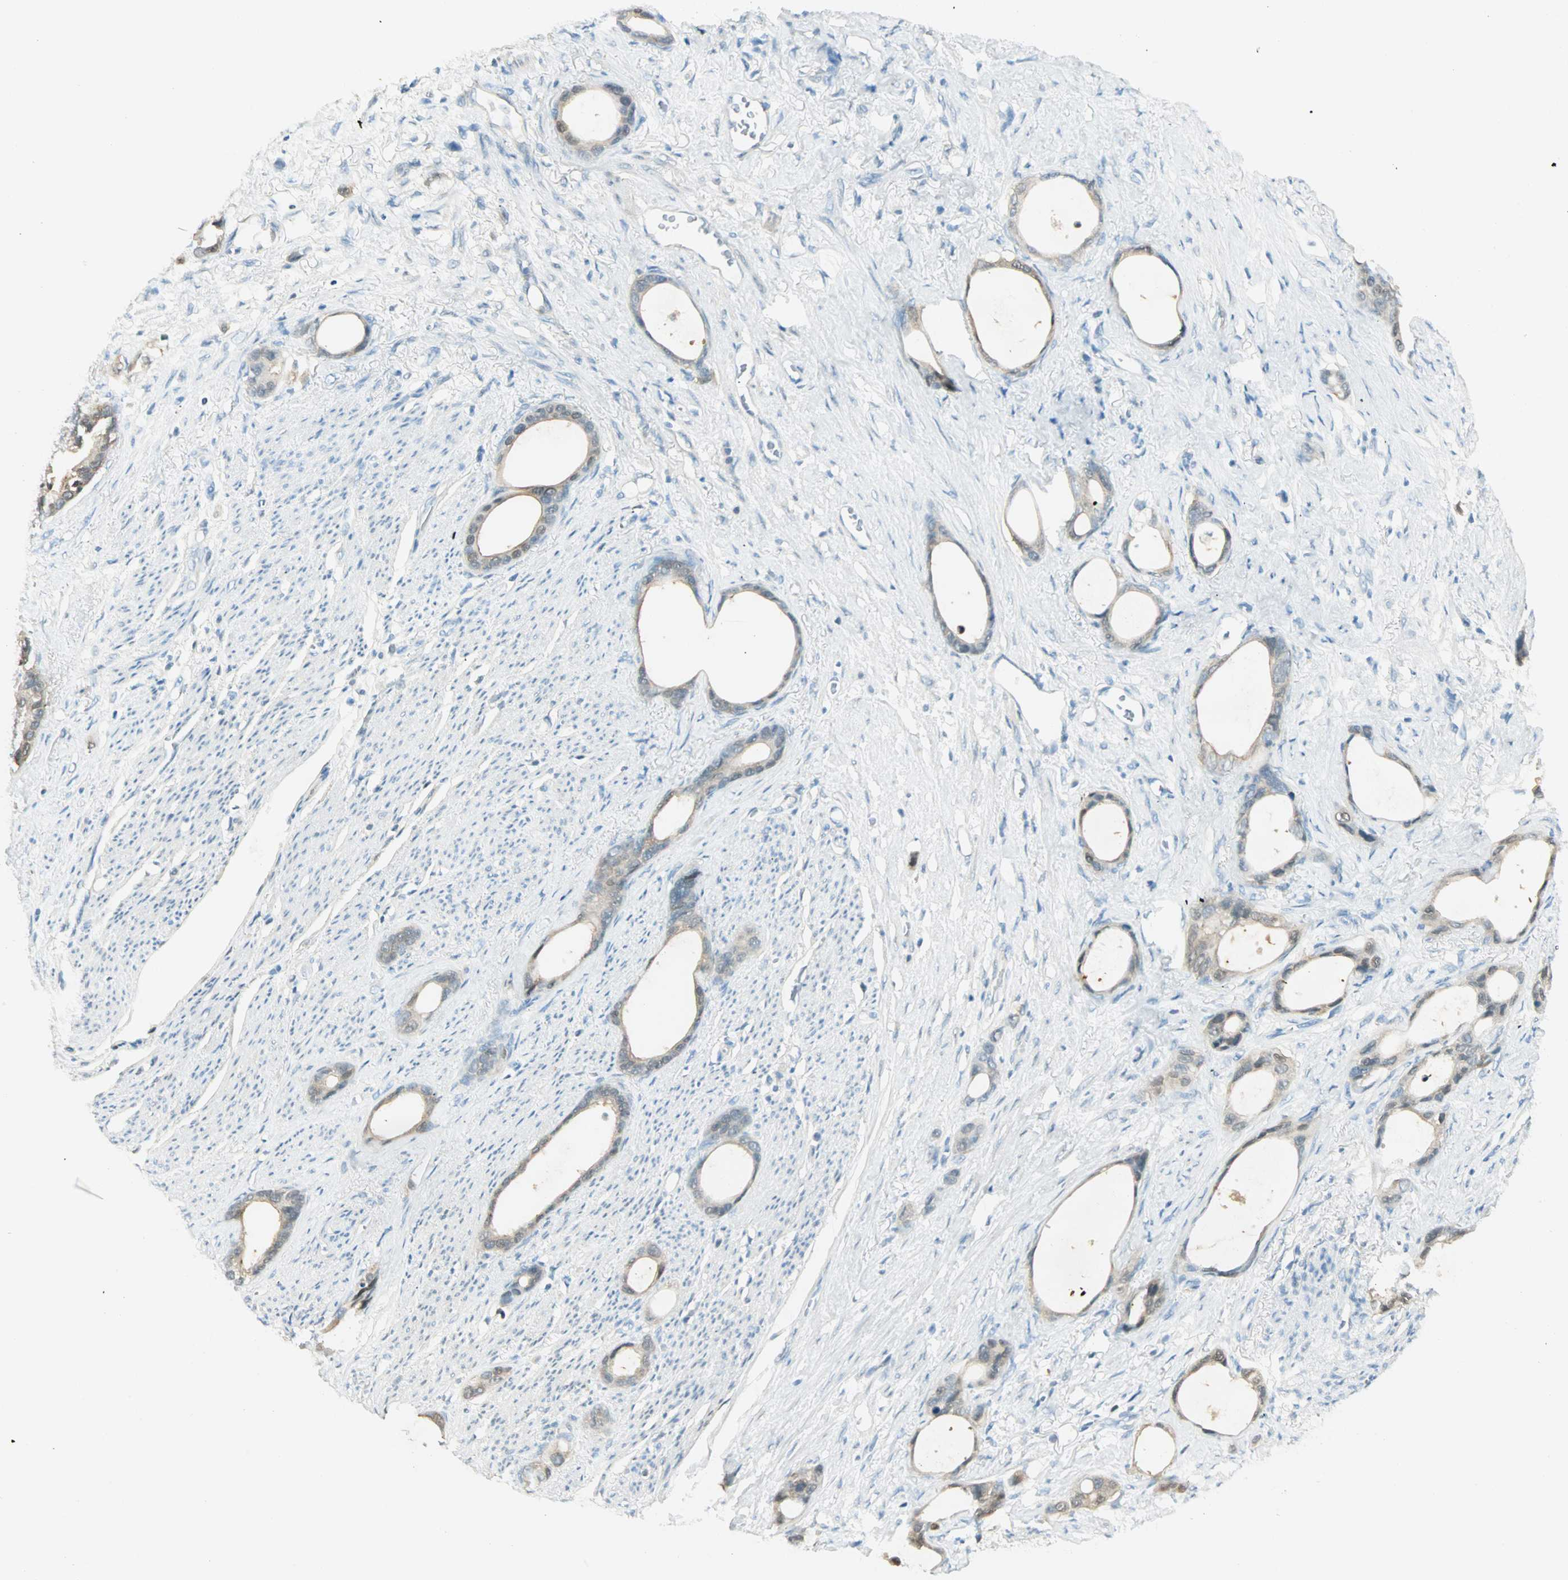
{"staining": {"intensity": "weak", "quantity": "25%-75%", "location": "cytoplasmic/membranous,nuclear"}, "tissue": "stomach cancer", "cell_type": "Tumor cells", "image_type": "cancer", "snomed": [{"axis": "morphology", "description": "Adenocarcinoma, NOS"}, {"axis": "topography", "description": "Stomach"}], "caption": "This histopathology image exhibits stomach cancer (adenocarcinoma) stained with immunohistochemistry (IHC) to label a protein in brown. The cytoplasmic/membranous and nuclear of tumor cells show weak positivity for the protein. Nuclei are counter-stained blue.", "gene": "S100A1", "patient": {"sex": "female", "age": 75}}